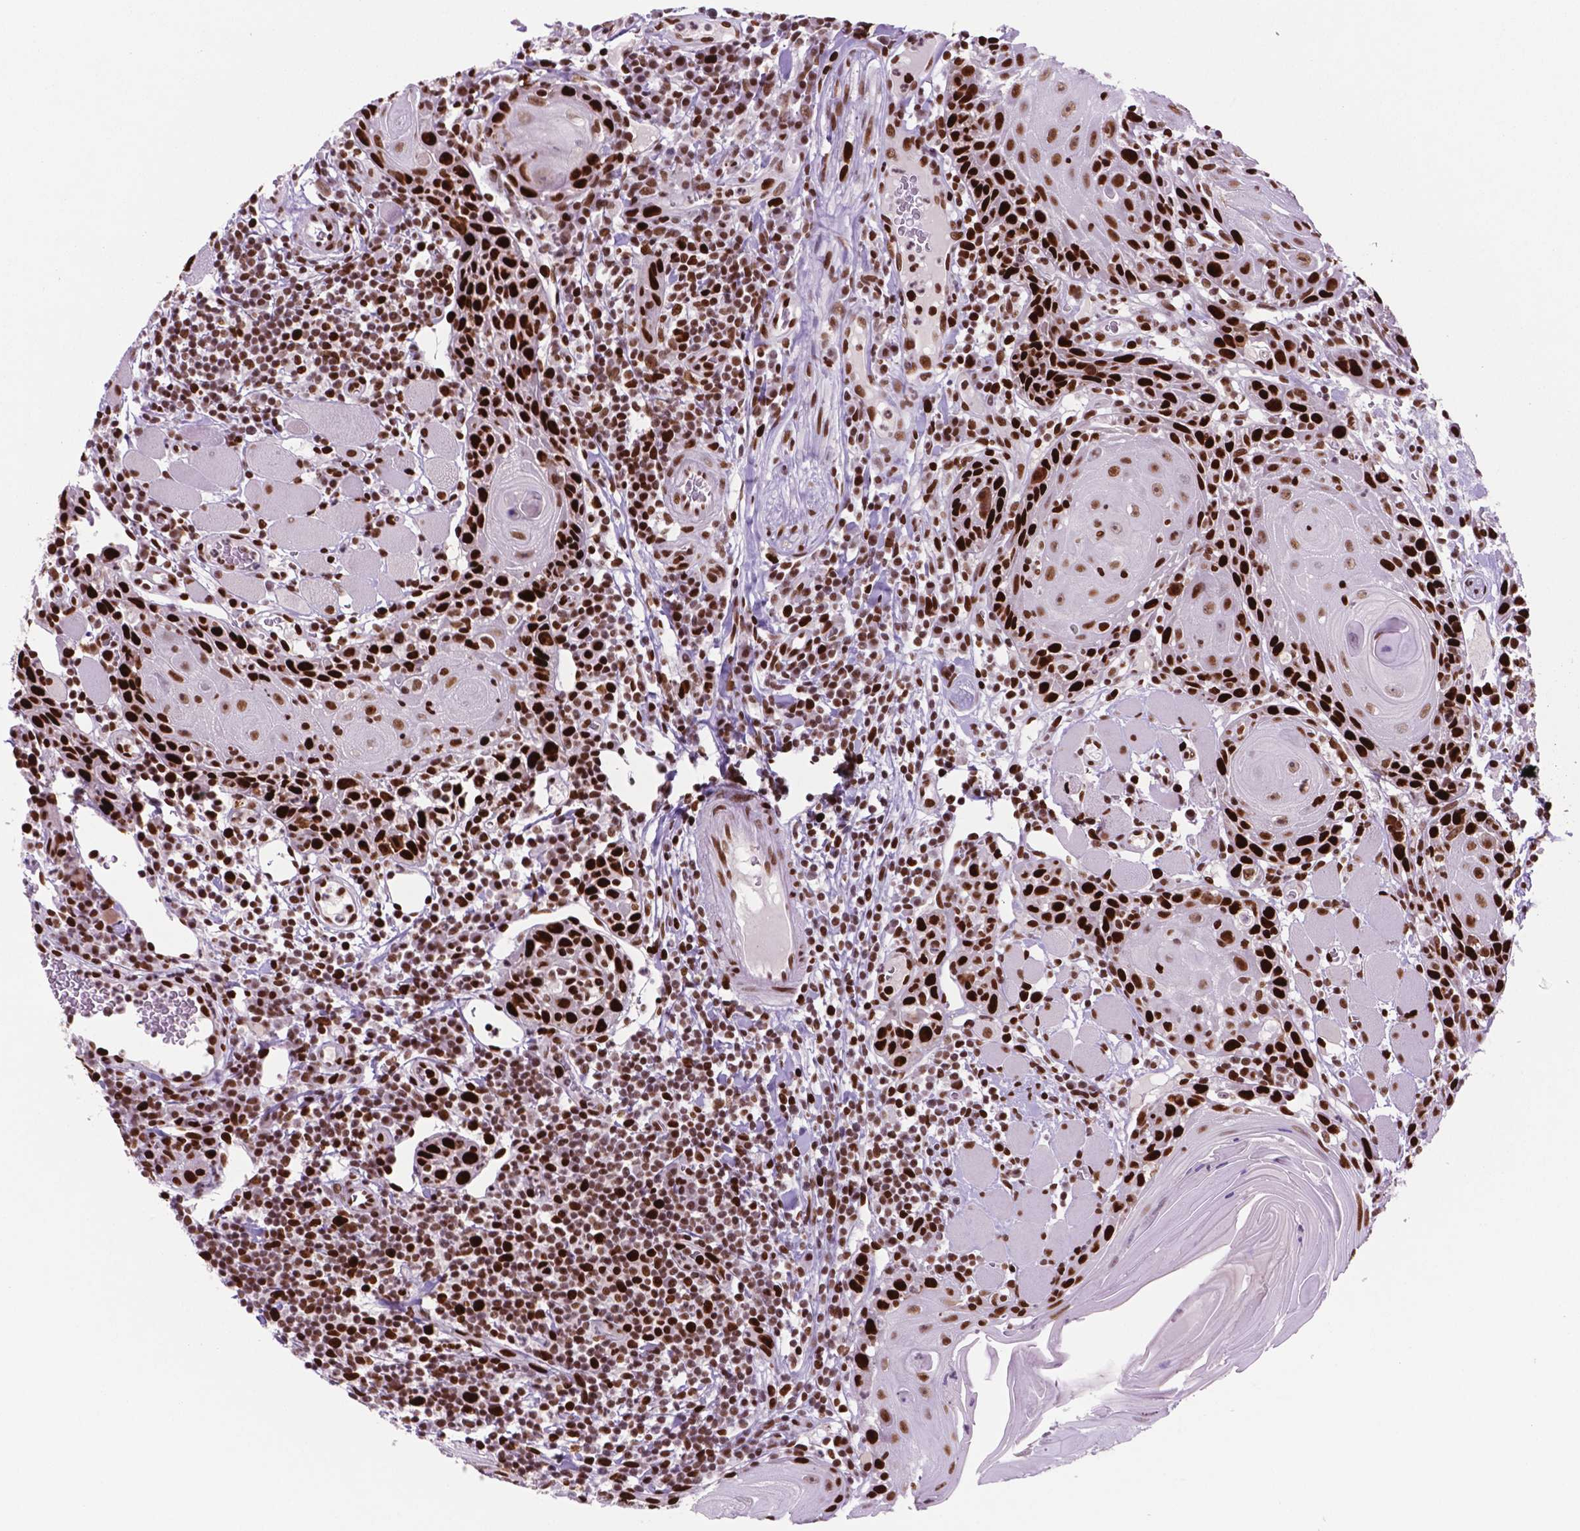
{"staining": {"intensity": "strong", "quantity": ">75%", "location": "nuclear"}, "tissue": "head and neck cancer", "cell_type": "Tumor cells", "image_type": "cancer", "snomed": [{"axis": "morphology", "description": "Squamous cell carcinoma, NOS"}, {"axis": "topography", "description": "Head-Neck"}], "caption": "Head and neck cancer tissue shows strong nuclear expression in about >75% of tumor cells, visualized by immunohistochemistry. Nuclei are stained in blue.", "gene": "MSH6", "patient": {"sex": "male", "age": 52}}